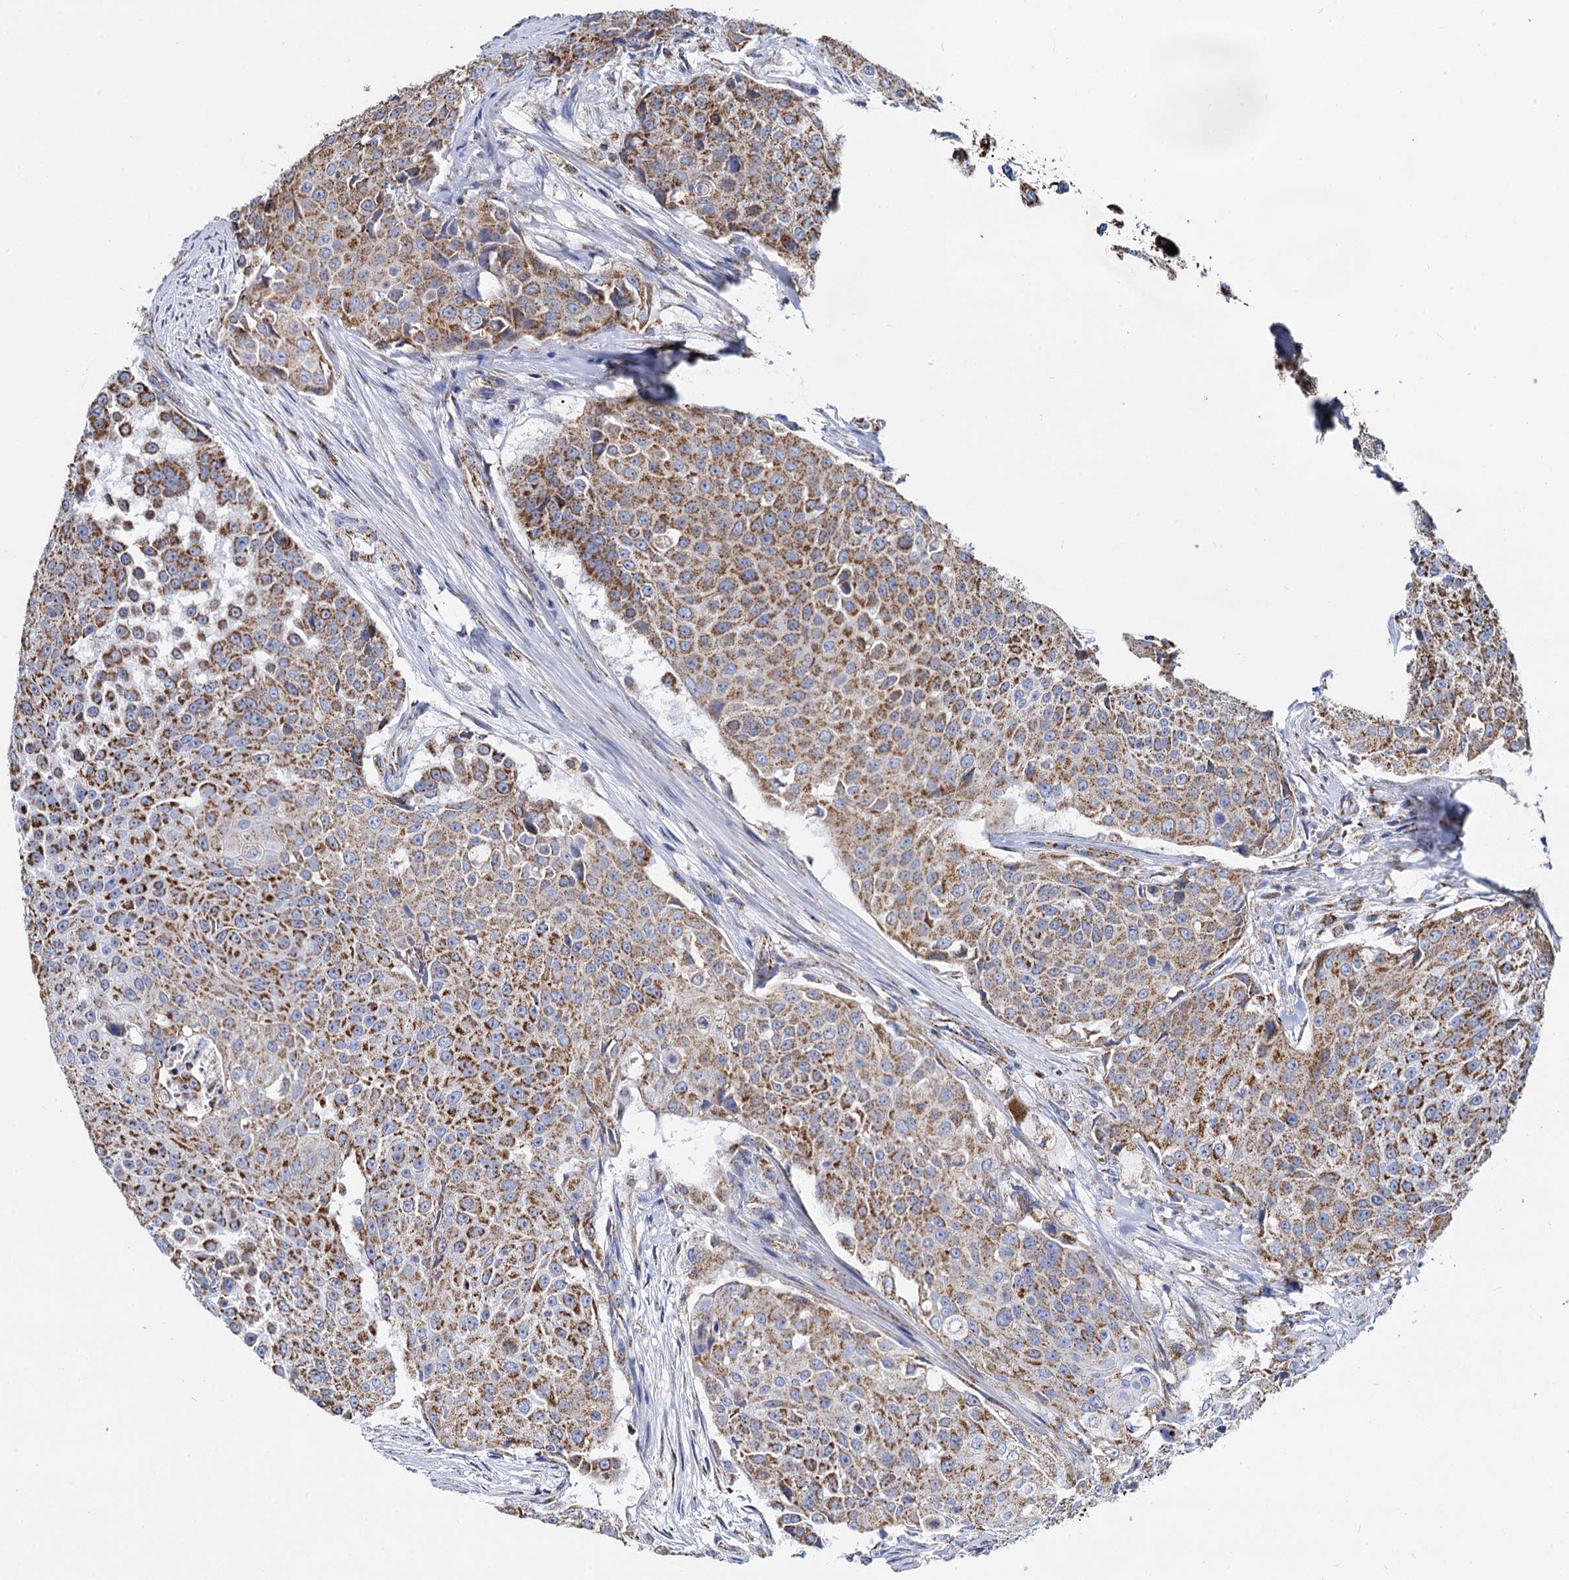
{"staining": {"intensity": "strong", "quantity": ">75%", "location": "cytoplasmic/membranous"}, "tissue": "urothelial cancer", "cell_type": "Tumor cells", "image_type": "cancer", "snomed": [{"axis": "morphology", "description": "Urothelial carcinoma, High grade"}, {"axis": "topography", "description": "Urinary bladder"}], "caption": "Protein staining displays strong cytoplasmic/membranous expression in approximately >75% of tumor cells in high-grade urothelial carcinoma.", "gene": "TIMM10", "patient": {"sex": "female", "age": 63}}